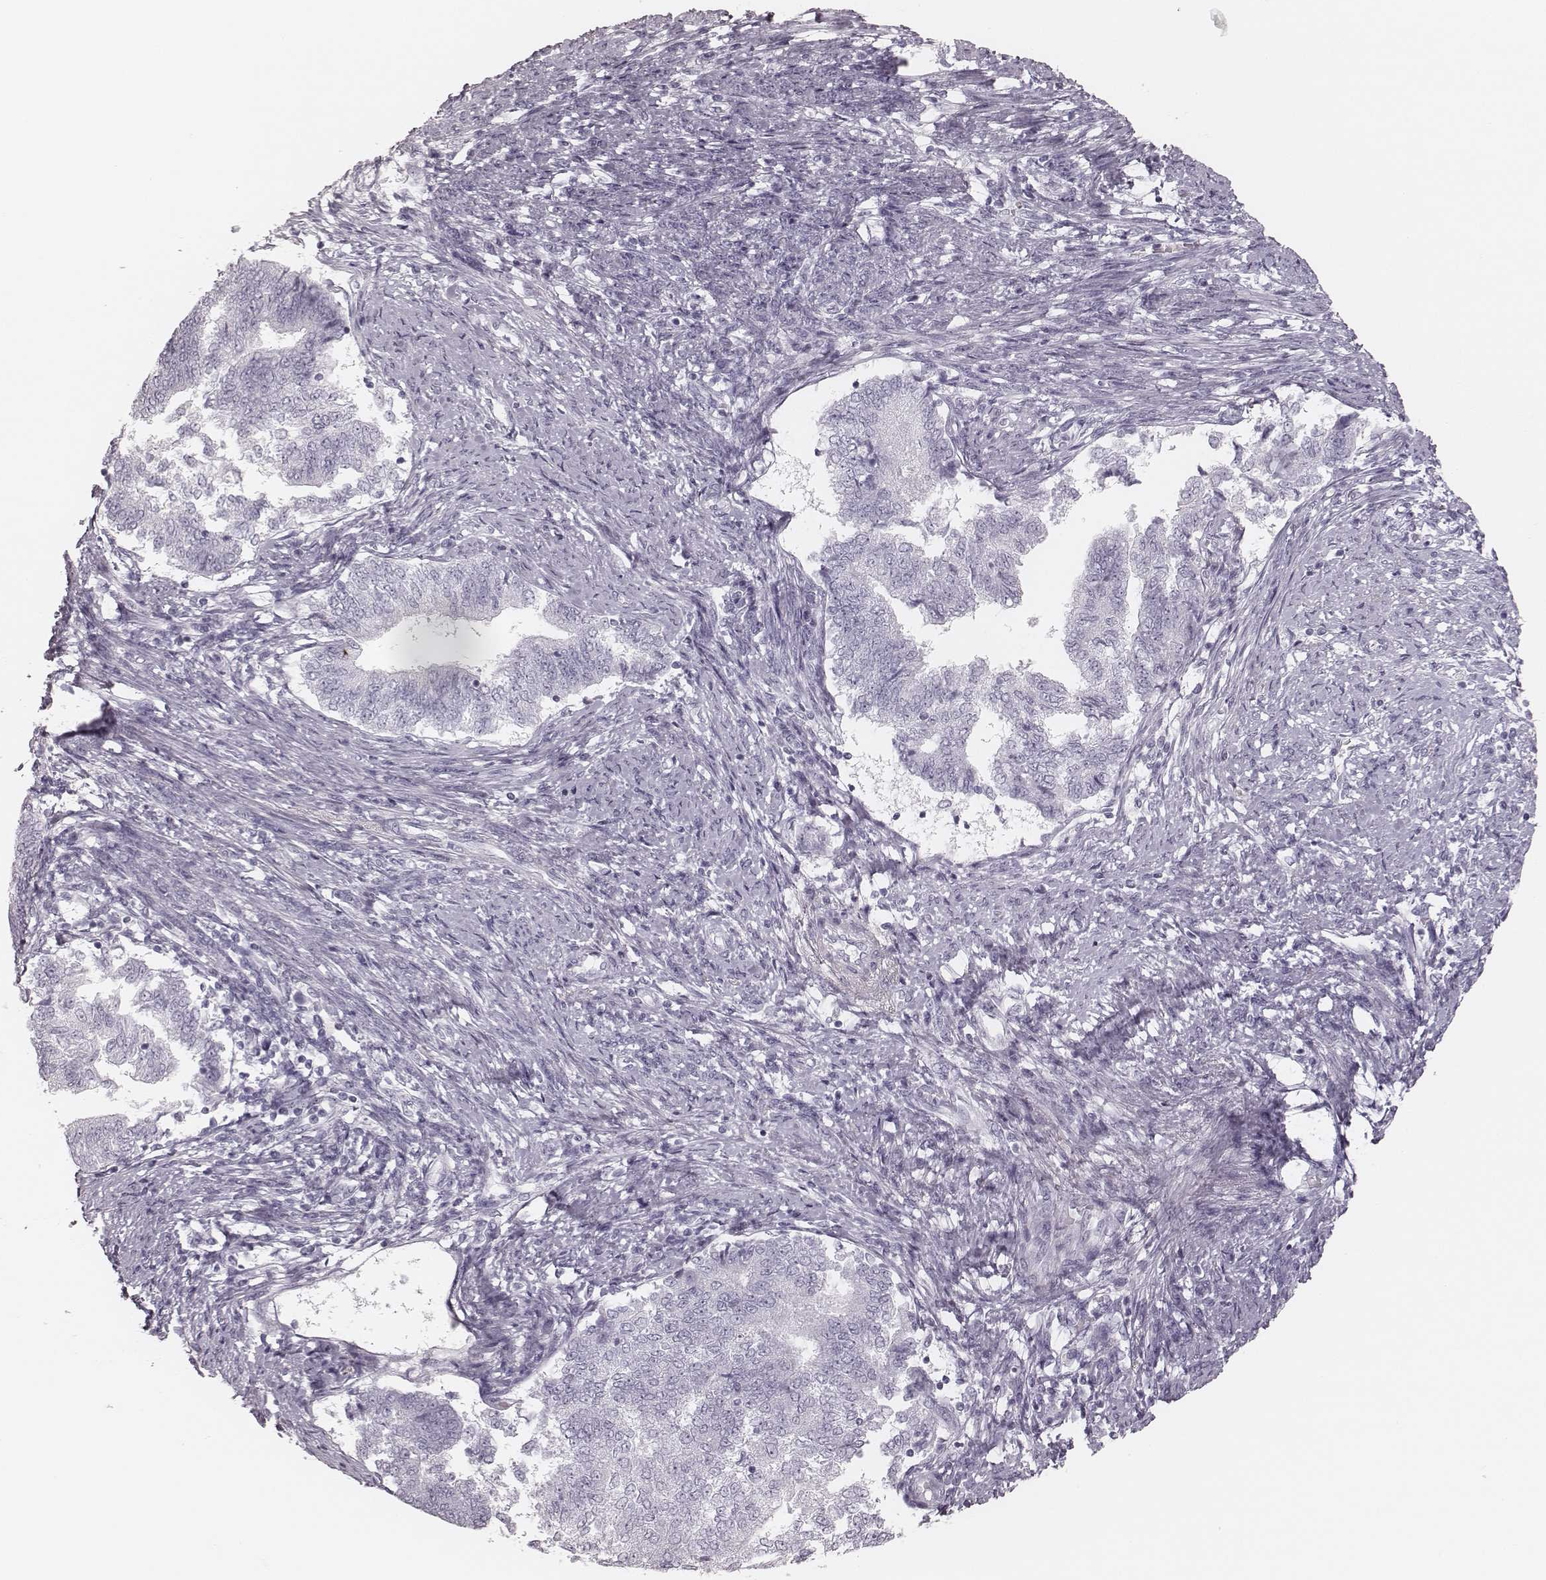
{"staining": {"intensity": "negative", "quantity": "none", "location": "none"}, "tissue": "endometrial cancer", "cell_type": "Tumor cells", "image_type": "cancer", "snomed": [{"axis": "morphology", "description": "Adenocarcinoma, NOS"}, {"axis": "topography", "description": "Endometrium"}], "caption": "Protein analysis of adenocarcinoma (endometrial) shows no significant positivity in tumor cells.", "gene": "MSX1", "patient": {"sex": "female", "age": 65}}